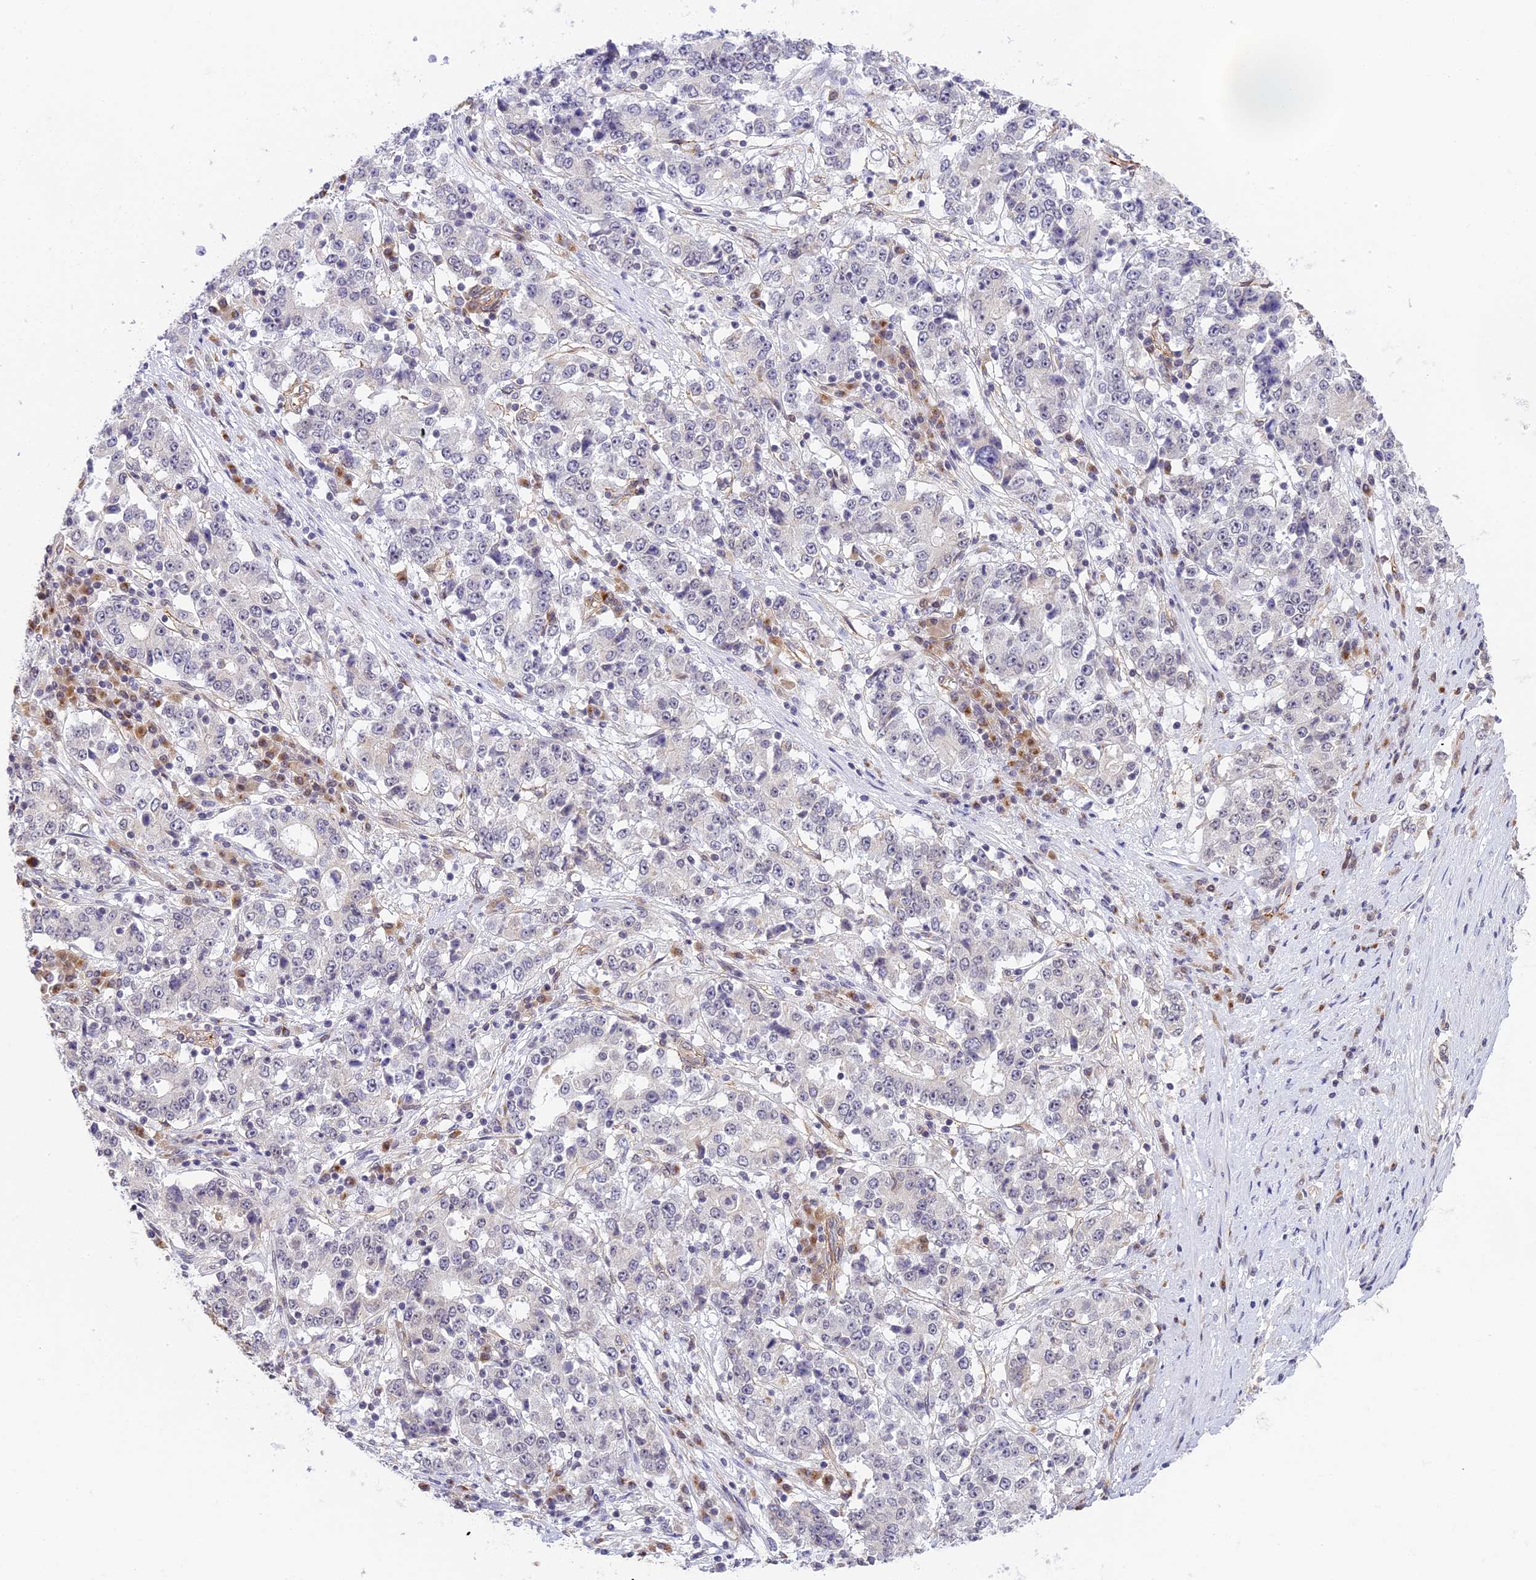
{"staining": {"intensity": "negative", "quantity": "none", "location": "none"}, "tissue": "stomach cancer", "cell_type": "Tumor cells", "image_type": "cancer", "snomed": [{"axis": "morphology", "description": "Adenocarcinoma, NOS"}, {"axis": "topography", "description": "Stomach"}], "caption": "Stomach cancer was stained to show a protein in brown. There is no significant positivity in tumor cells.", "gene": "HEATR5B", "patient": {"sex": "male", "age": 59}}